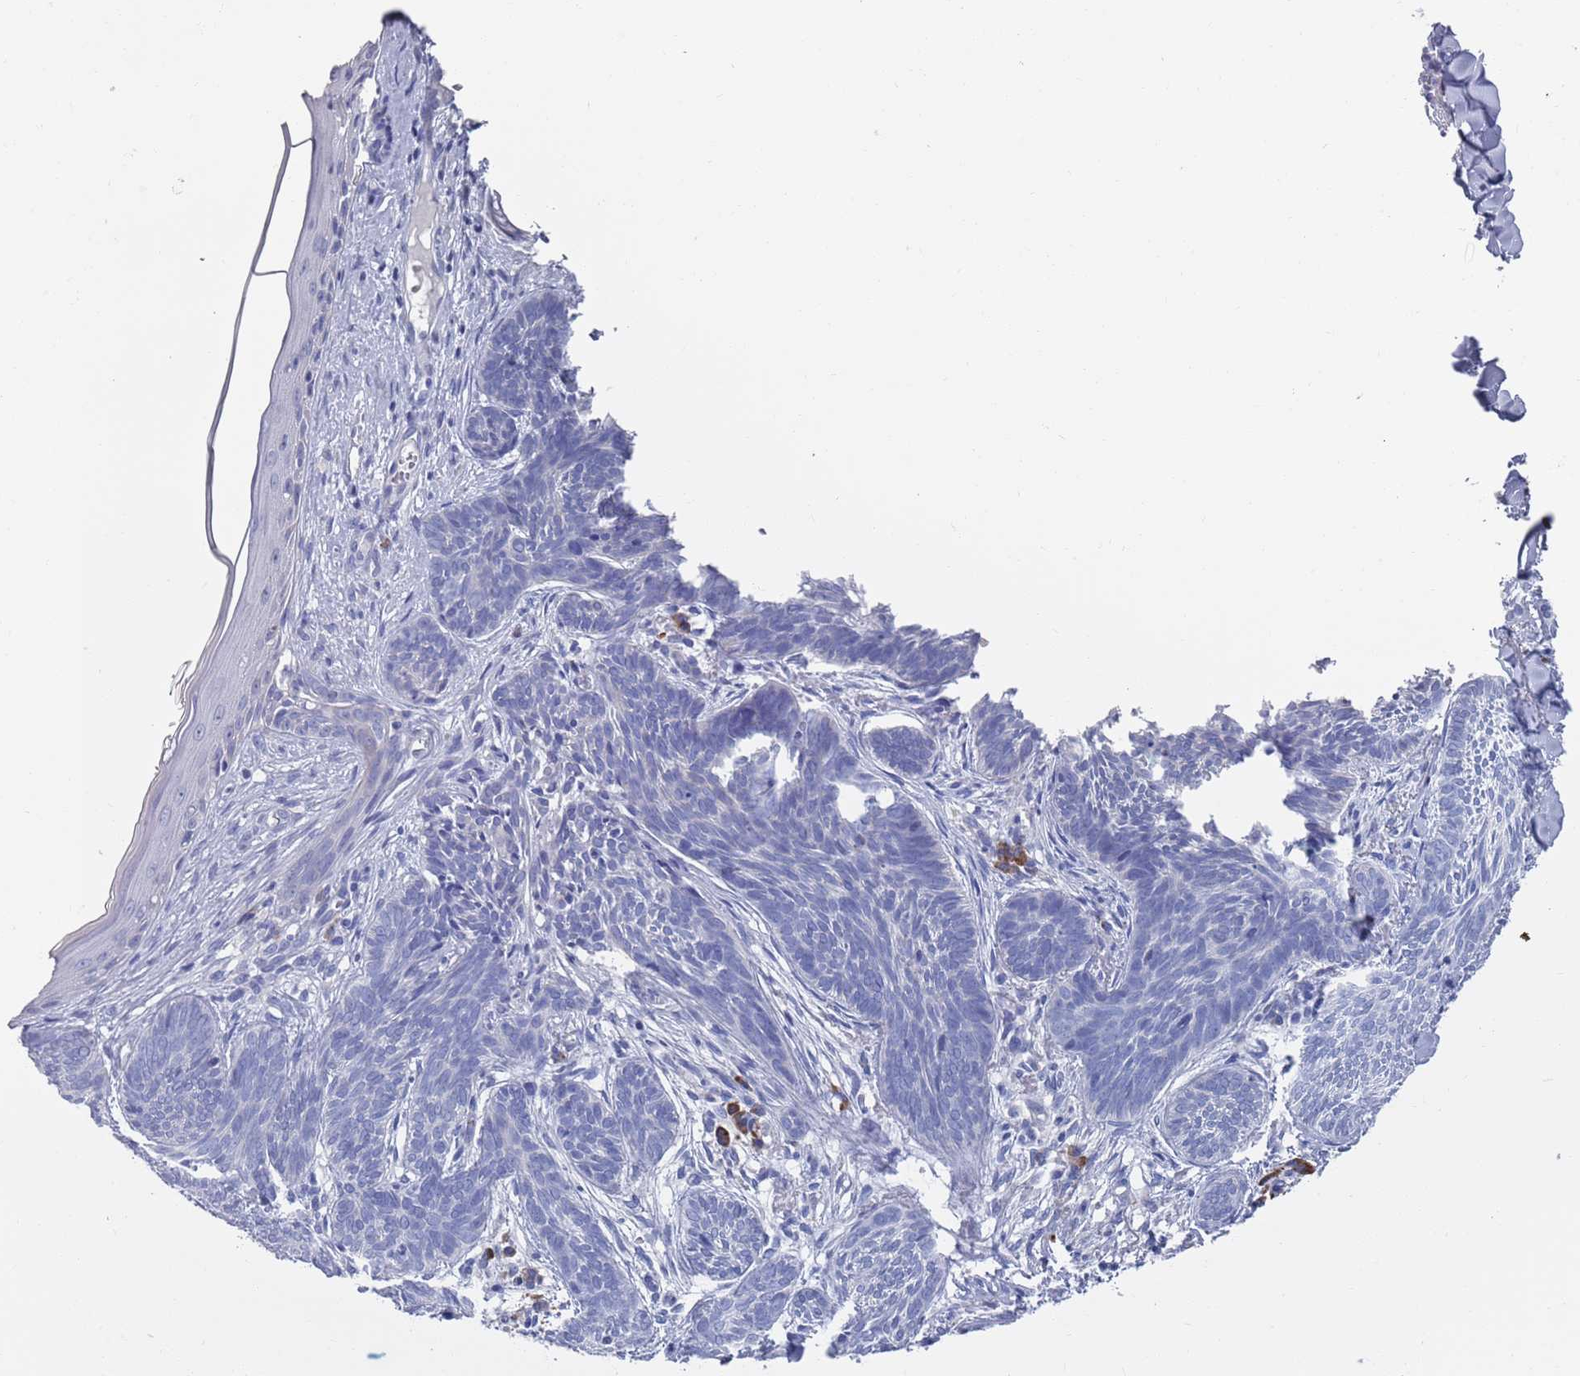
{"staining": {"intensity": "negative", "quantity": "none", "location": "none"}, "tissue": "skin cancer", "cell_type": "Tumor cells", "image_type": "cancer", "snomed": [{"axis": "morphology", "description": "Basal cell carcinoma"}, {"axis": "topography", "description": "Skin"}], "caption": "High power microscopy photomicrograph of an IHC photomicrograph of skin cancer, revealing no significant positivity in tumor cells.", "gene": "MAT1A", "patient": {"sex": "female", "age": 81}}